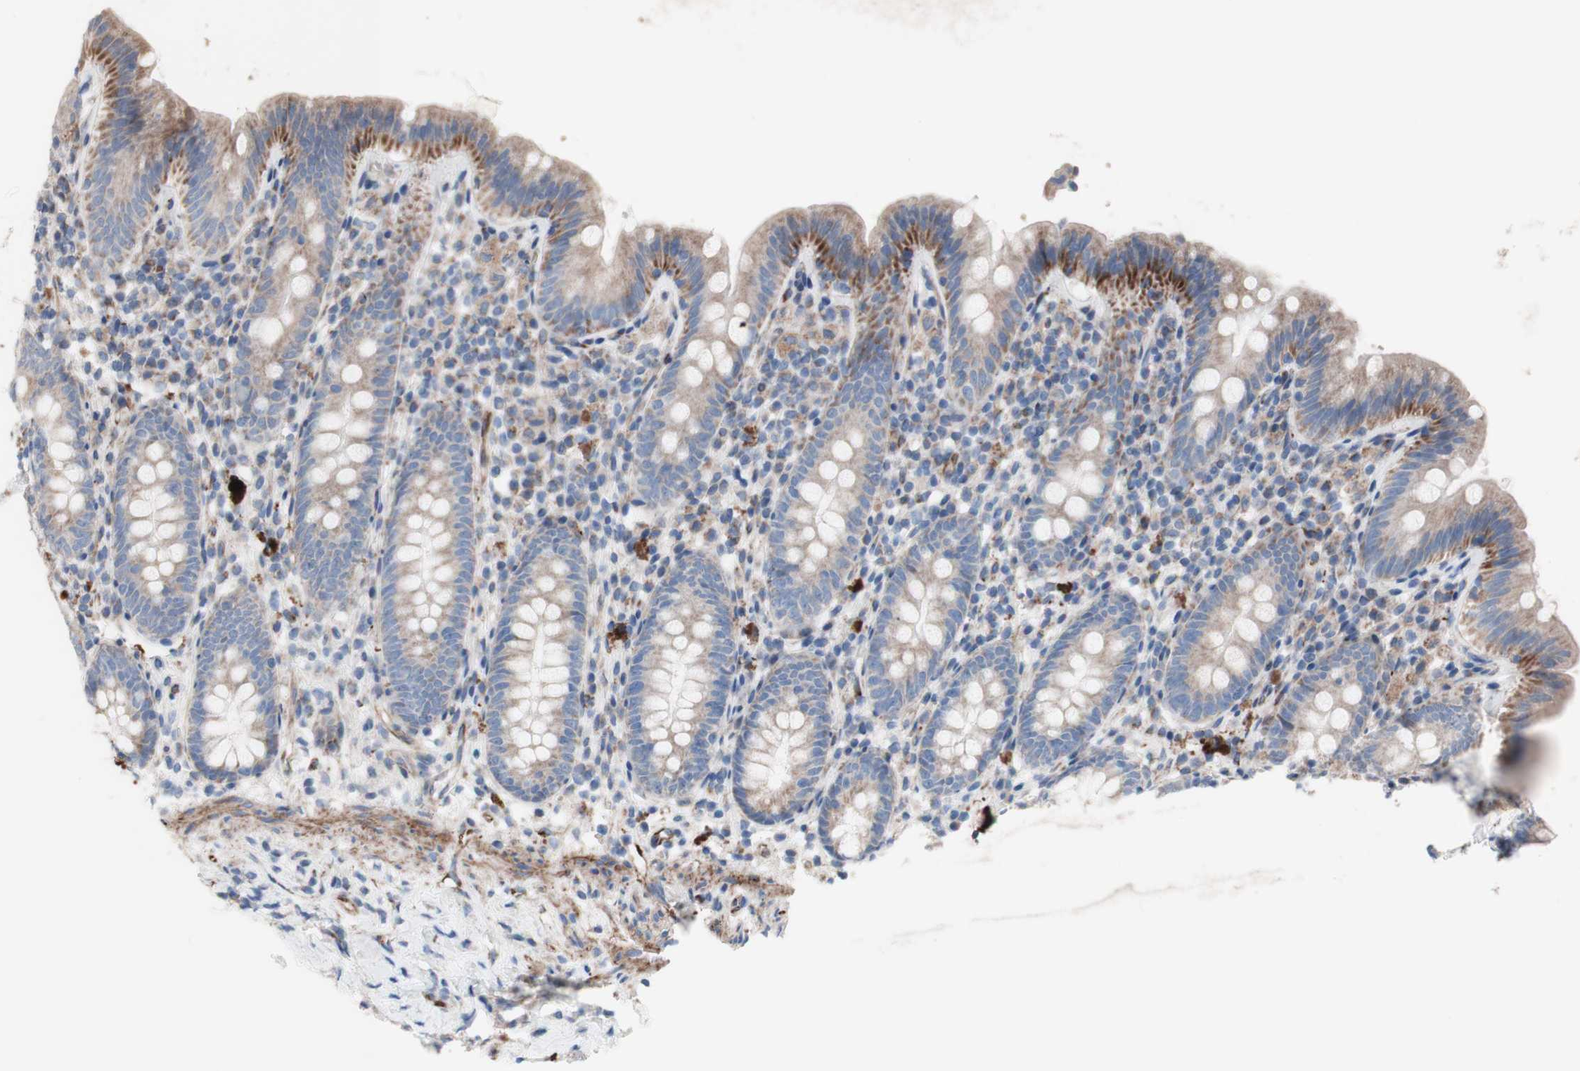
{"staining": {"intensity": "moderate", "quantity": "25%-75%", "location": "cytoplasmic/membranous"}, "tissue": "appendix", "cell_type": "Glandular cells", "image_type": "normal", "snomed": [{"axis": "morphology", "description": "Normal tissue, NOS"}, {"axis": "topography", "description": "Appendix"}], "caption": "IHC histopathology image of benign appendix: appendix stained using immunohistochemistry (IHC) reveals medium levels of moderate protein expression localized specifically in the cytoplasmic/membranous of glandular cells, appearing as a cytoplasmic/membranous brown color.", "gene": "AGPAT5", "patient": {"sex": "male", "age": 52}}